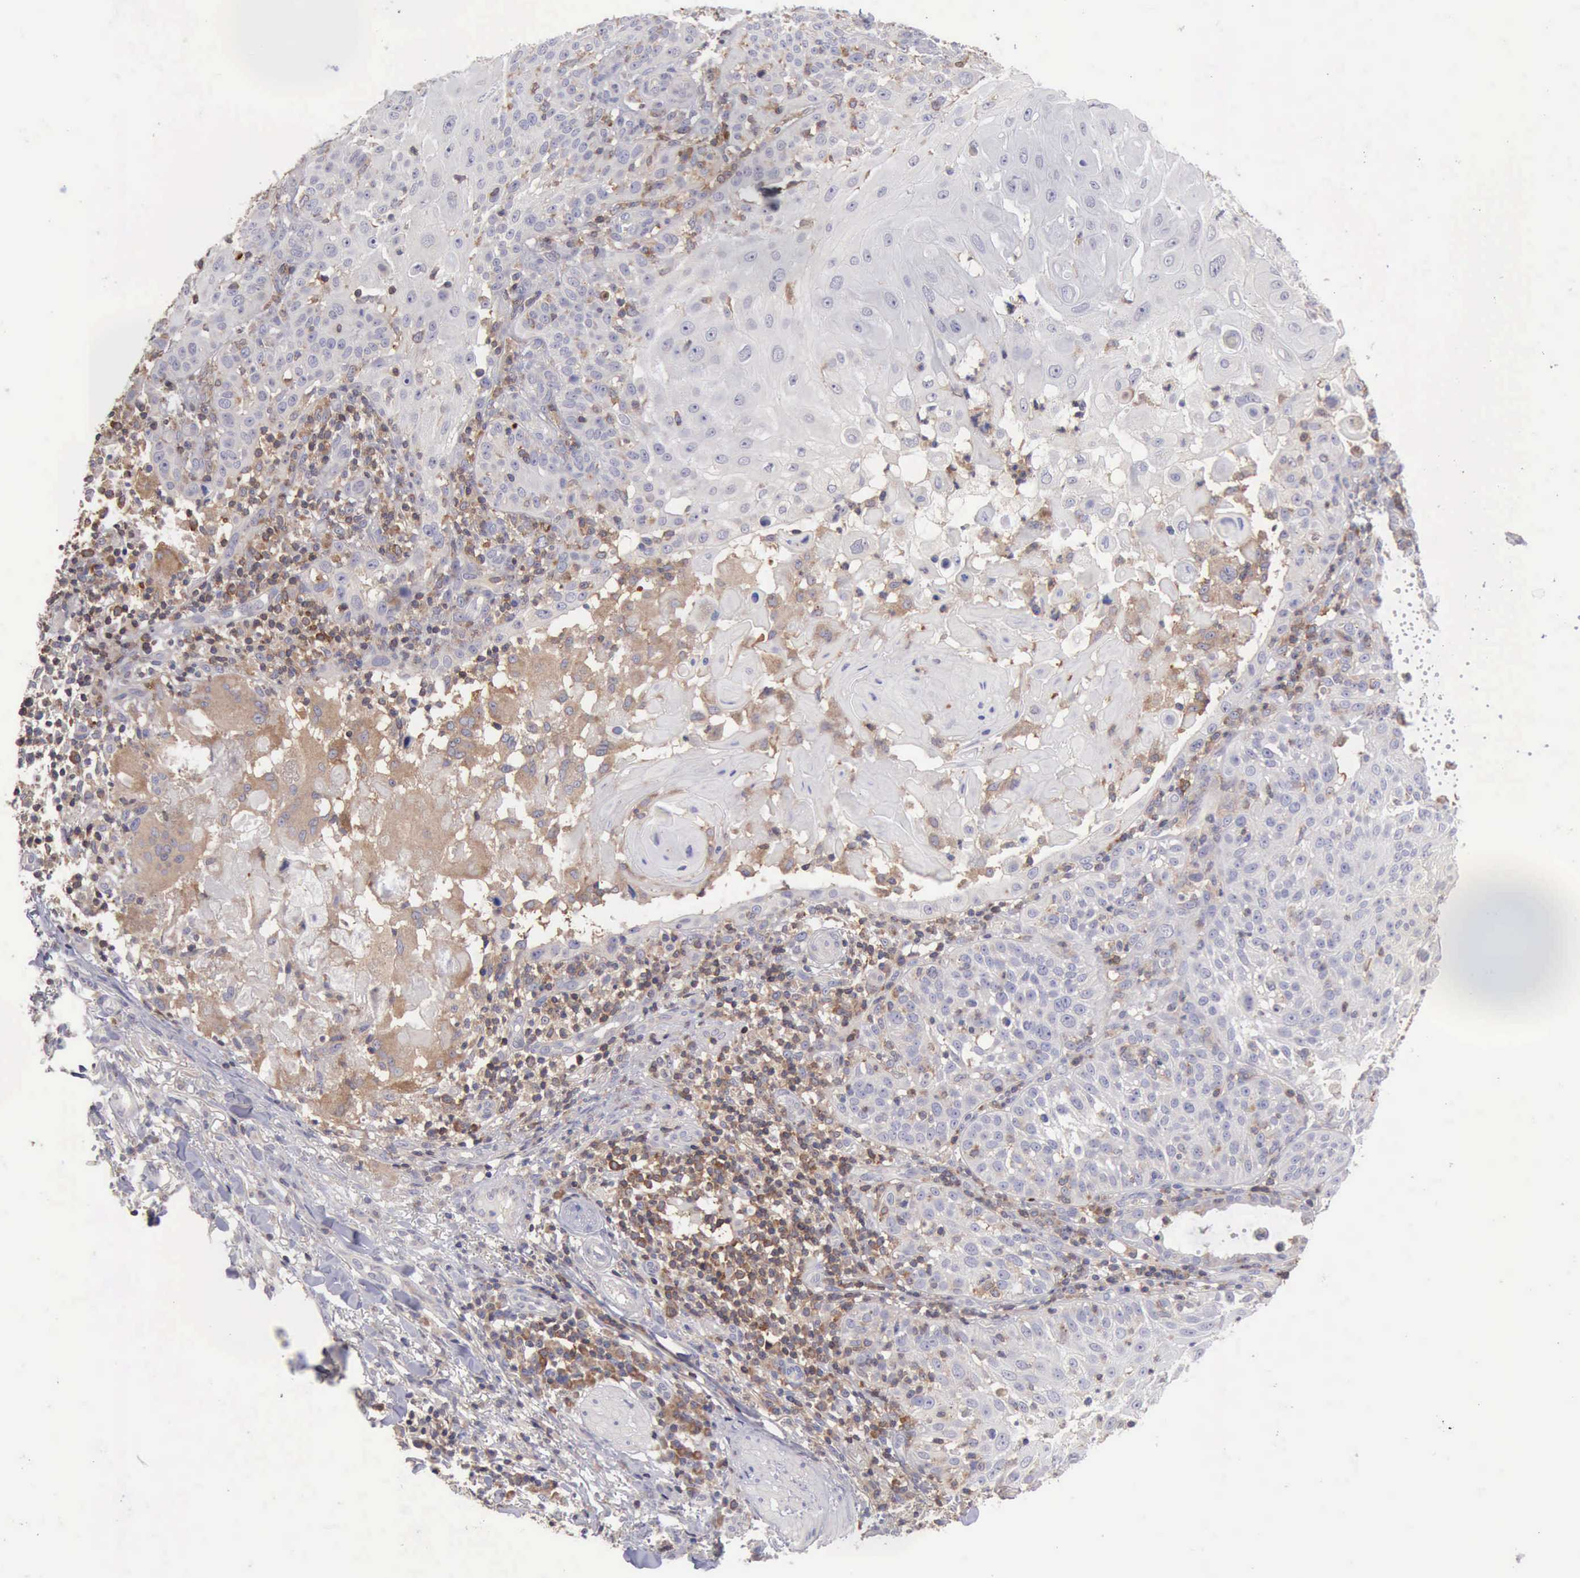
{"staining": {"intensity": "negative", "quantity": "none", "location": "none"}, "tissue": "skin cancer", "cell_type": "Tumor cells", "image_type": "cancer", "snomed": [{"axis": "morphology", "description": "Squamous cell carcinoma, NOS"}, {"axis": "topography", "description": "Skin"}], "caption": "Tumor cells show no significant protein expression in squamous cell carcinoma (skin).", "gene": "SASH3", "patient": {"sex": "female", "age": 89}}